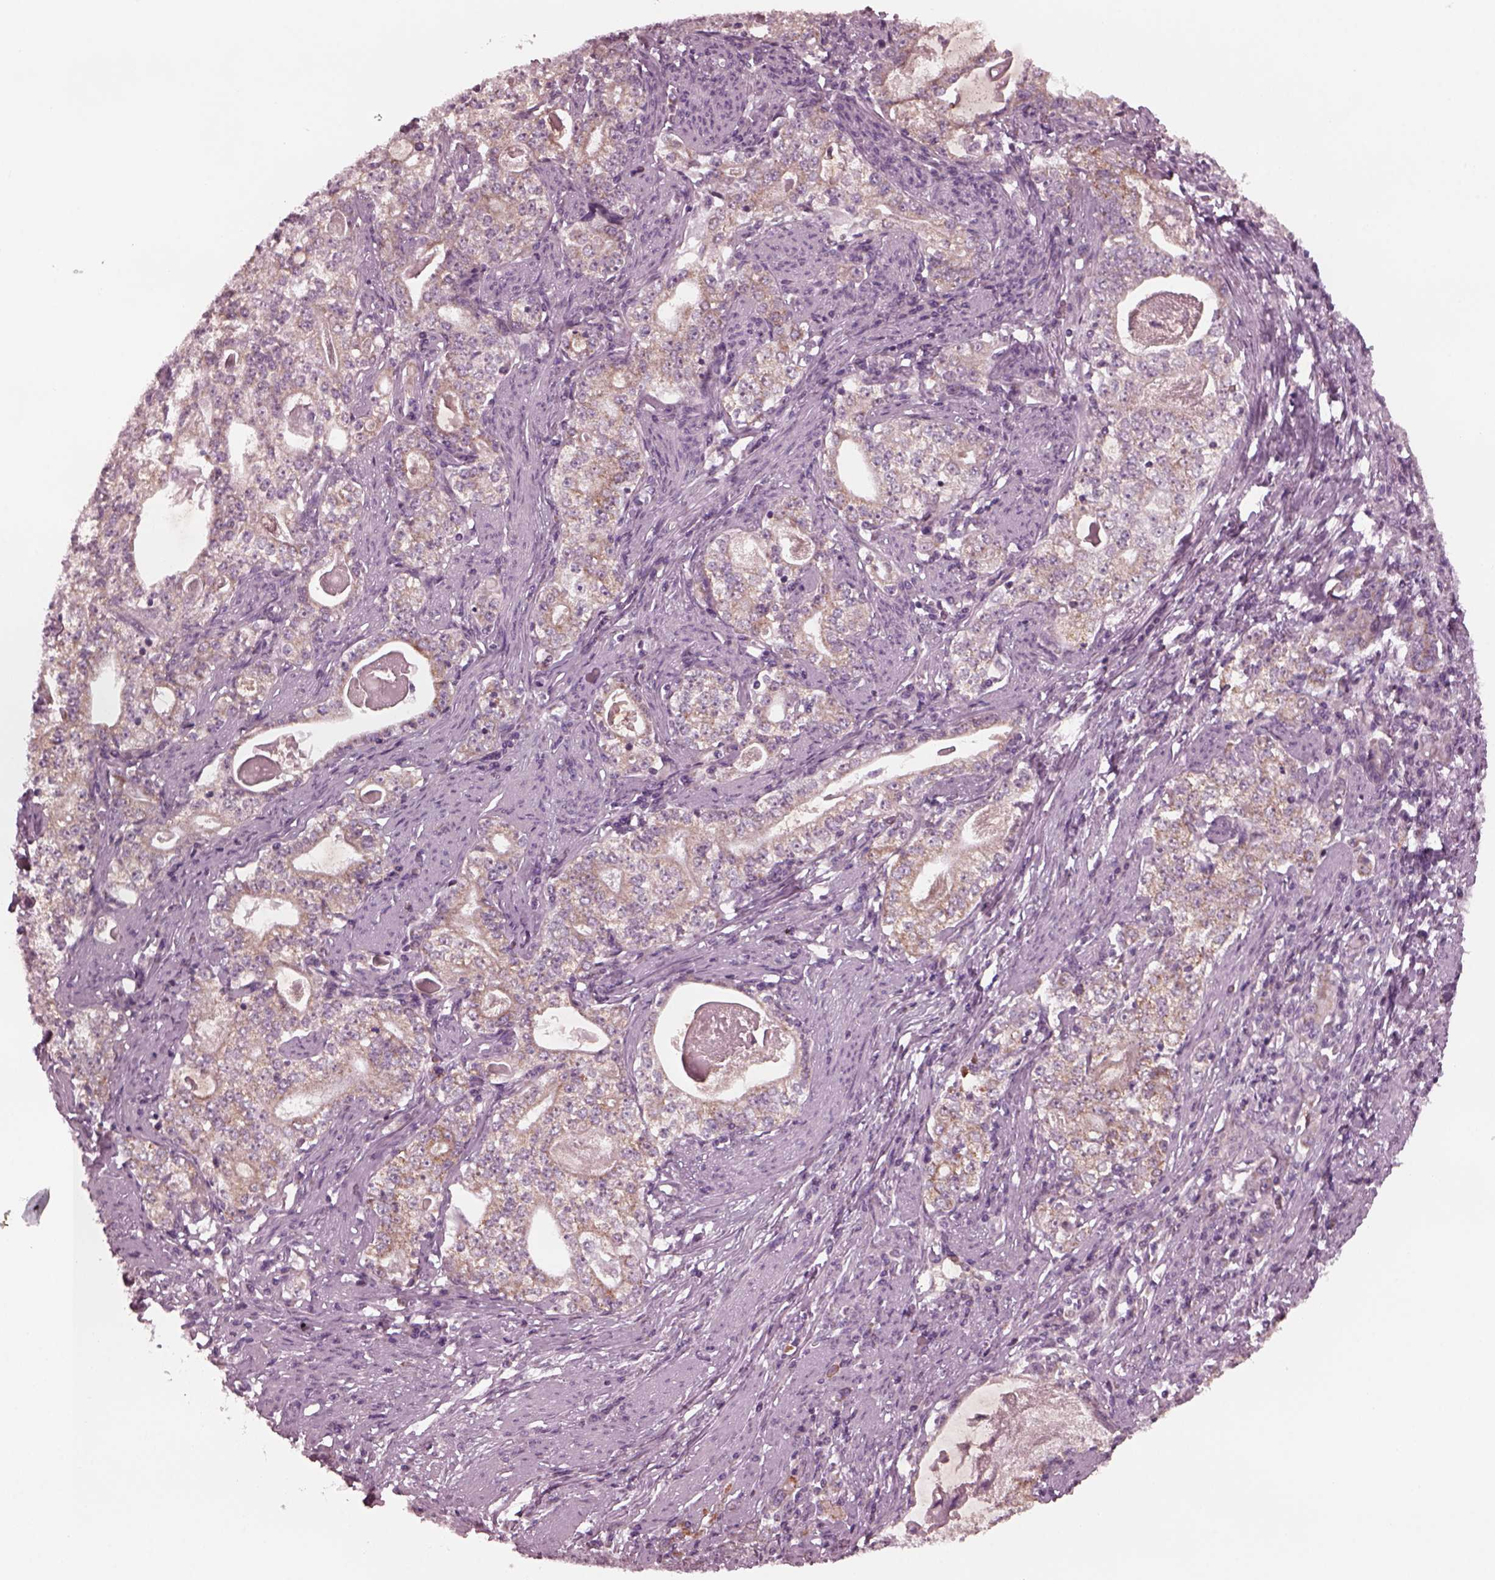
{"staining": {"intensity": "moderate", "quantity": "25%-75%", "location": "cytoplasmic/membranous"}, "tissue": "stomach cancer", "cell_type": "Tumor cells", "image_type": "cancer", "snomed": [{"axis": "morphology", "description": "Adenocarcinoma, NOS"}, {"axis": "topography", "description": "Stomach, lower"}], "caption": "Brown immunohistochemical staining in human adenocarcinoma (stomach) reveals moderate cytoplasmic/membranous positivity in about 25%-75% of tumor cells.", "gene": "CELSR3", "patient": {"sex": "female", "age": 72}}